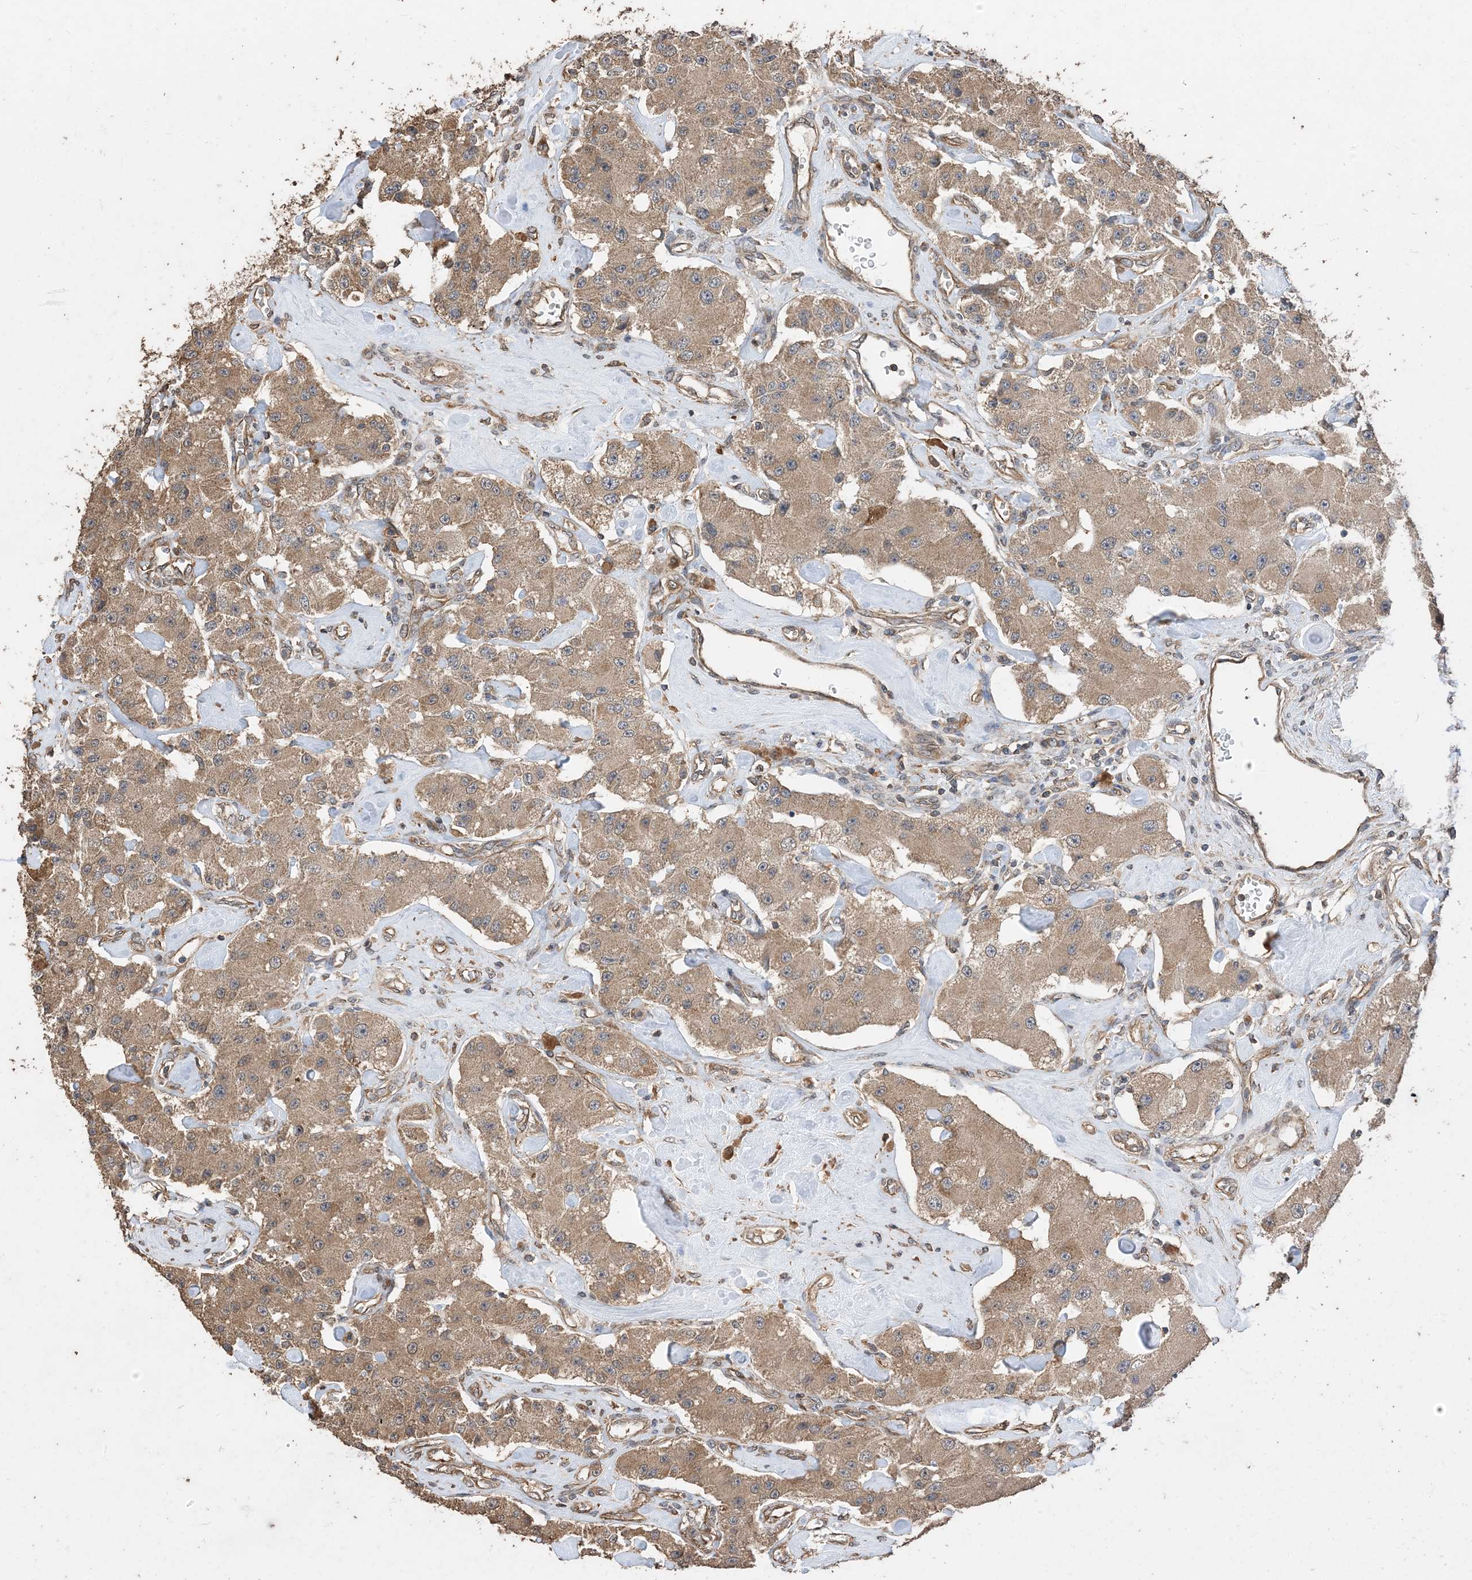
{"staining": {"intensity": "moderate", "quantity": ">75%", "location": "cytoplasmic/membranous"}, "tissue": "carcinoid", "cell_type": "Tumor cells", "image_type": "cancer", "snomed": [{"axis": "morphology", "description": "Carcinoid, malignant, NOS"}, {"axis": "topography", "description": "Pancreas"}], "caption": "High-magnification brightfield microscopy of malignant carcinoid stained with DAB (3,3'-diaminobenzidine) (brown) and counterstained with hematoxylin (blue). tumor cells exhibit moderate cytoplasmic/membranous staining is present in about>75% of cells.", "gene": "ZKSCAN5", "patient": {"sex": "male", "age": 41}}